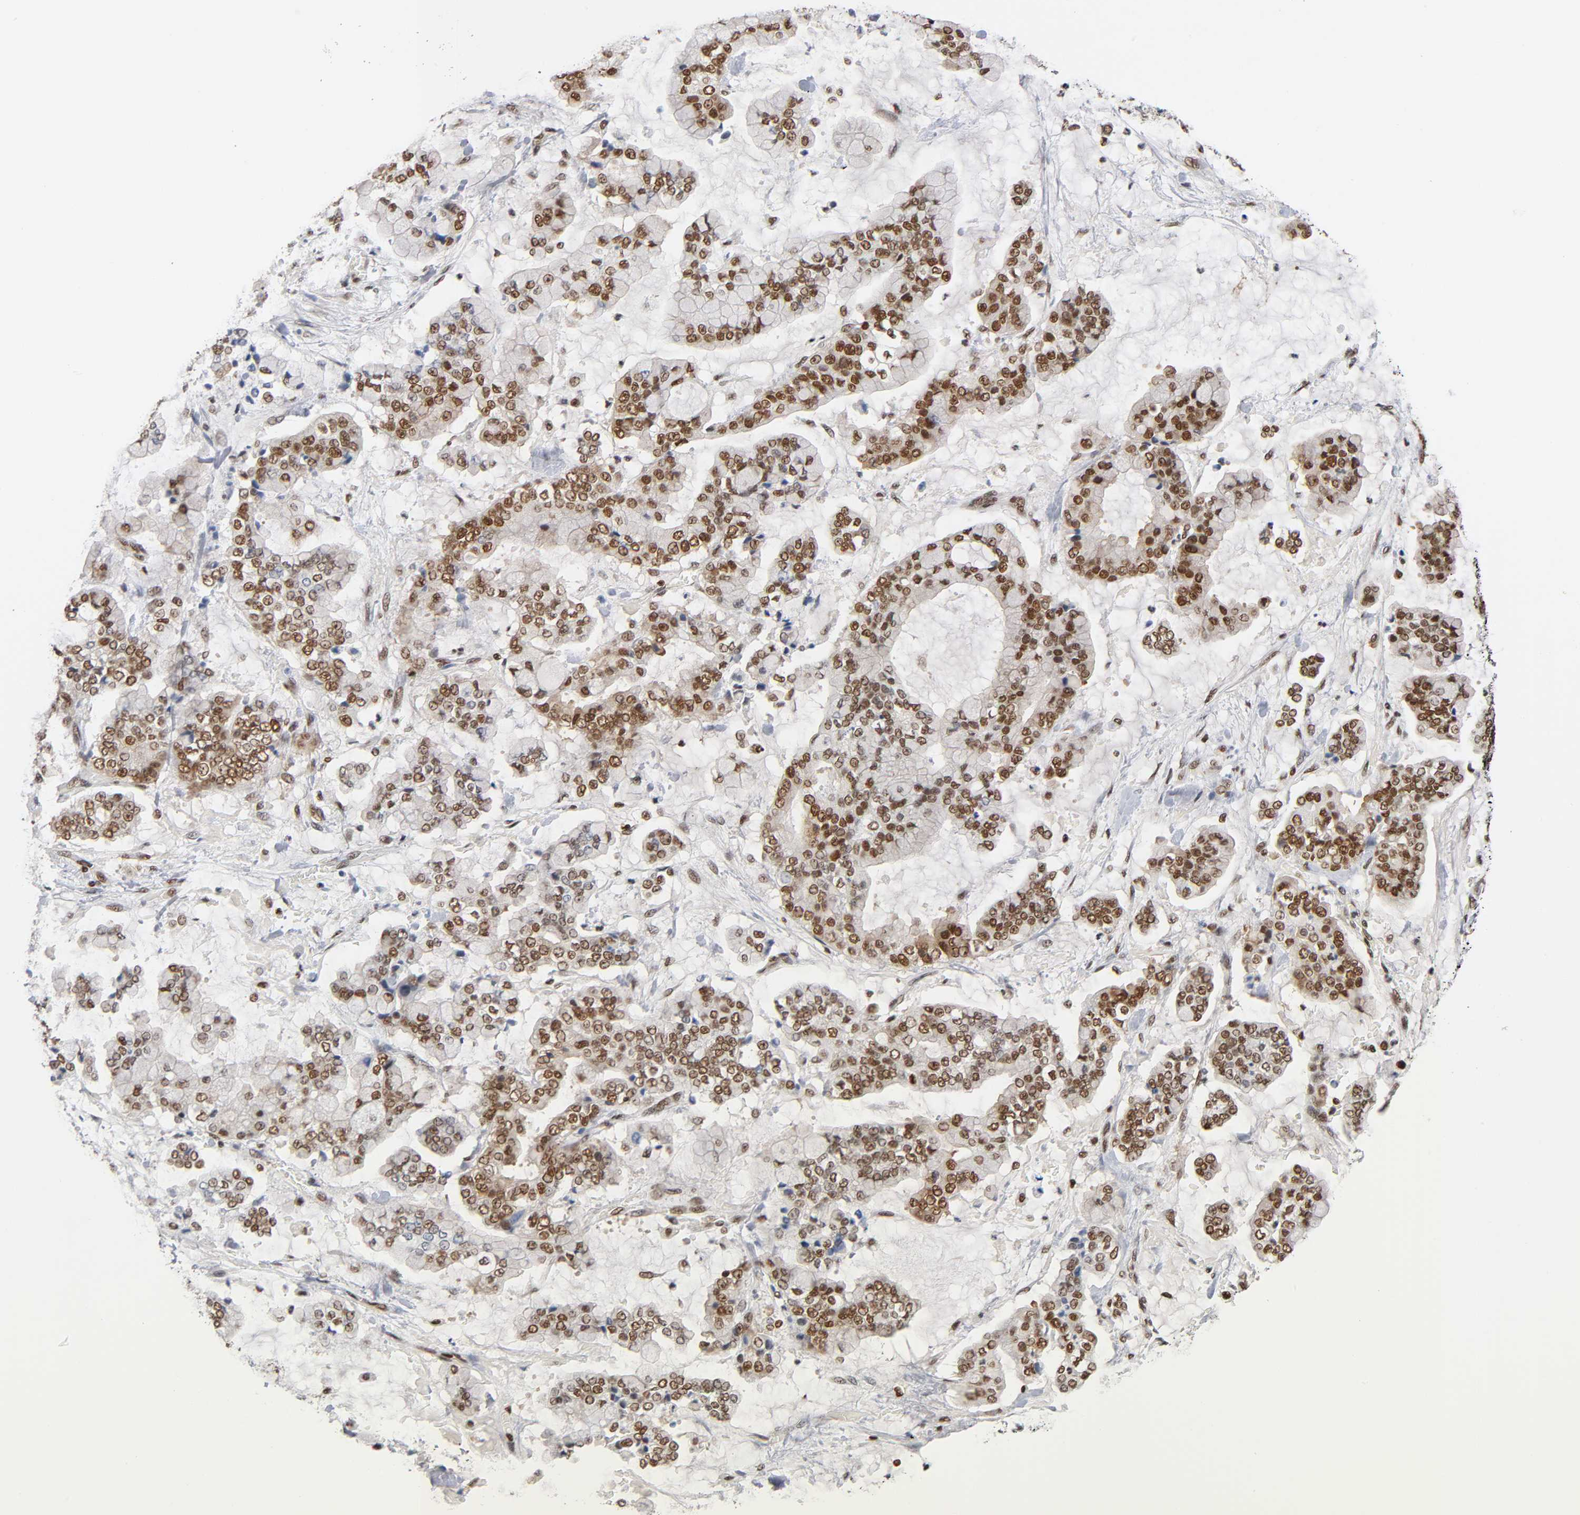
{"staining": {"intensity": "strong", "quantity": ">75%", "location": "nuclear"}, "tissue": "stomach cancer", "cell_type": "Tumor cells", "image_type": "cancer", "snomed": [{"axis": "morphology", "description": "Normal tissue, NOS"}, {"axis": "morphology", "description": "Adenocarcinoma, NOS"}, {"axis": "topography", "description": "Stomach, upper"}, {"axis": "topography", "description": "Stomach"}], "caption": "IHC micrograph of neoplastic tissue: human stomach cancer (adenocarcinoma) stained using immunohistochemistry shows high levels of strong protein expression localized specifically in the nuclear of tumor cells, appearing as a nuclear brown color.", "gene": "ILKAP", "patient": {"sex": "male", "age": 76}}